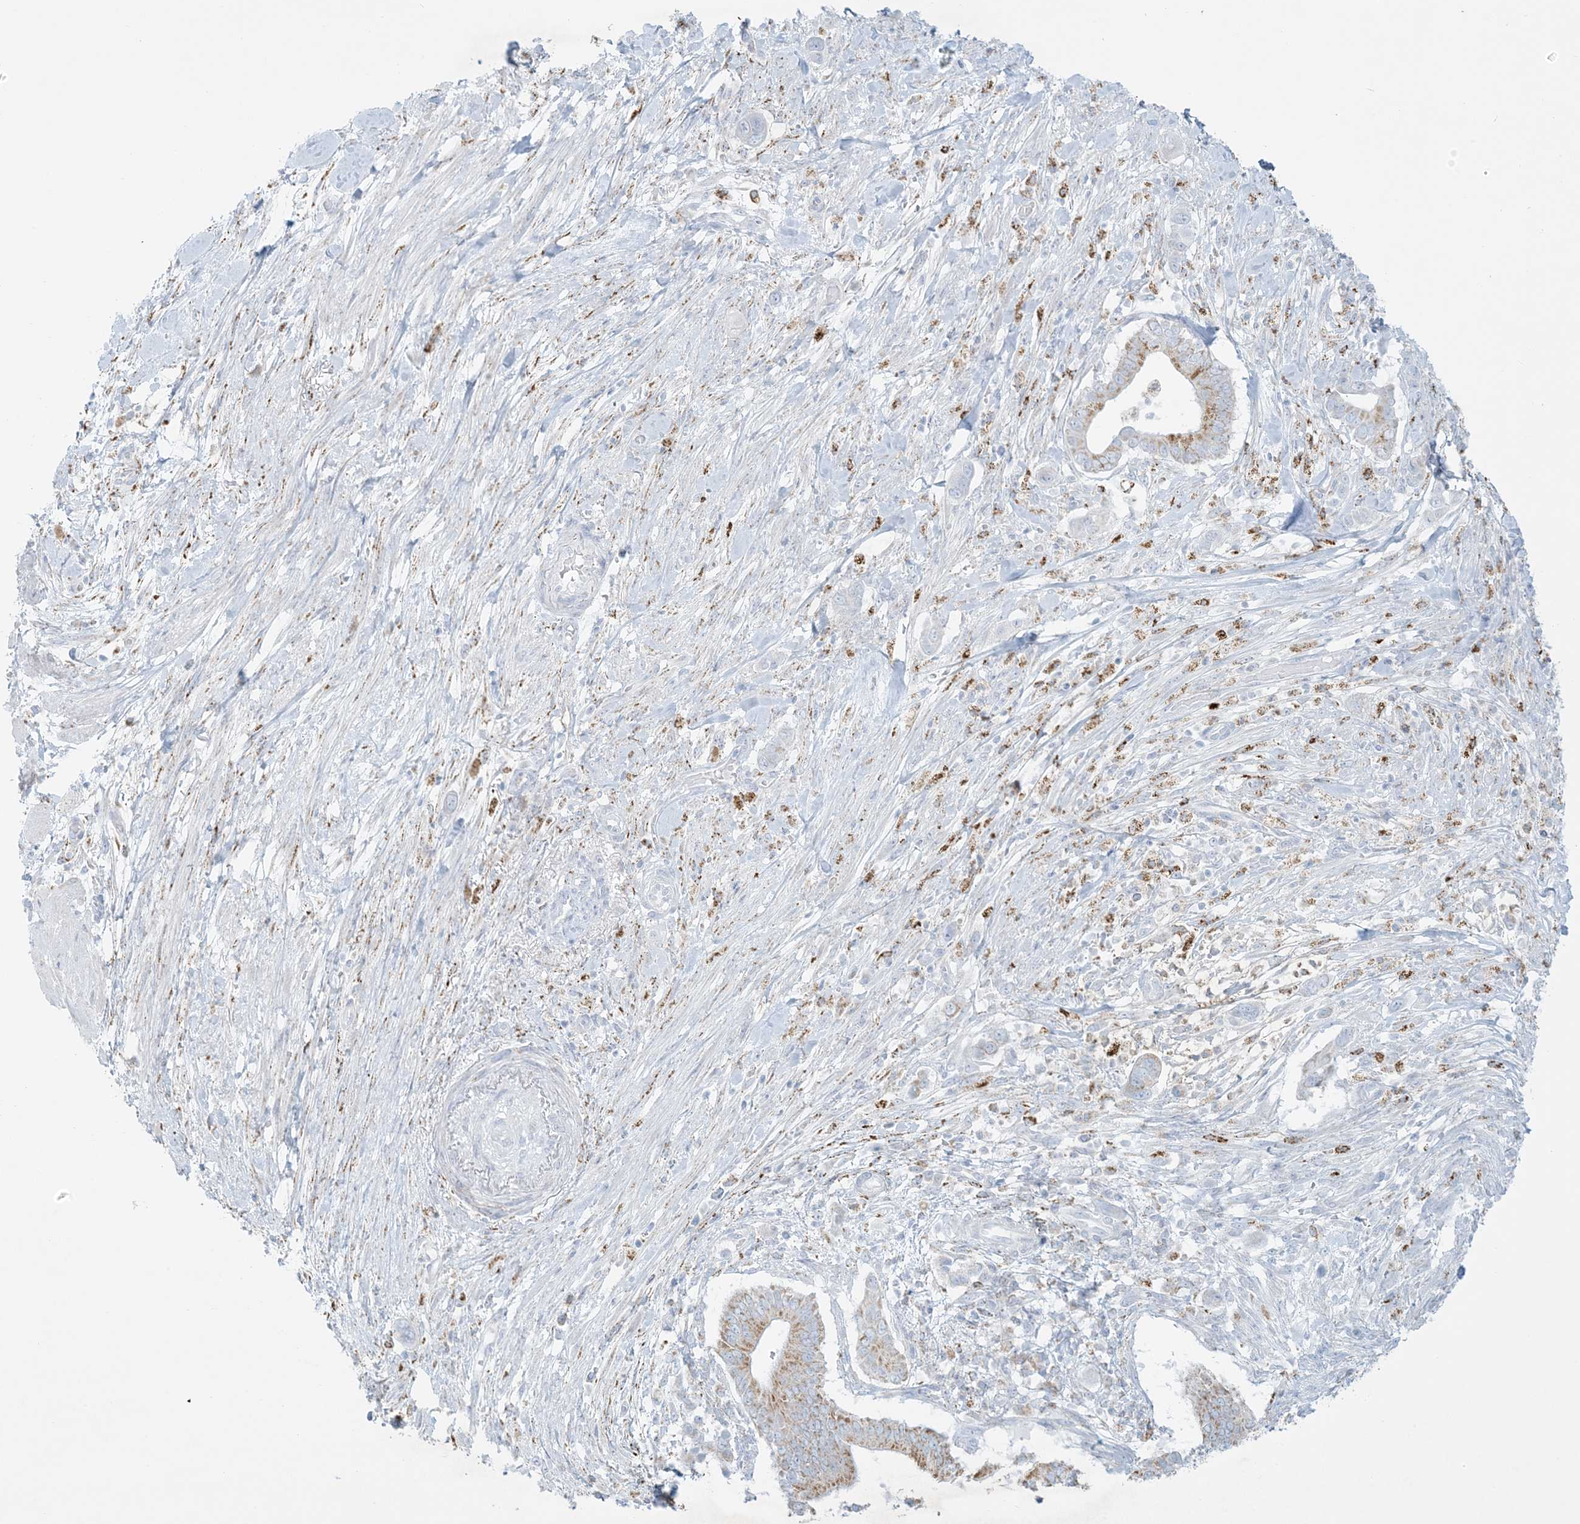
{"staining": {"intensity": "moderate", "quantity": "<25%", "location": "cytoplasmic/membranous"}, "tissue": "pancreatic cancer", "cell_type": "Tumor cells", "image_type": "cancer", "snomed": [{"axis": "morphology", "description": "Adenocarcinoma, NOS"}, {"axis": "topography", "description": "Pancreas"}], "caption": "Immunohistochemistry (DAB) staining of pancreatic cancer exhibits moderate cytoplasmic/membranous protein expression in about <25% of tumor cells.", "gene": "ZDHHC4", "patient": {"sex": "male", "age": 68}}